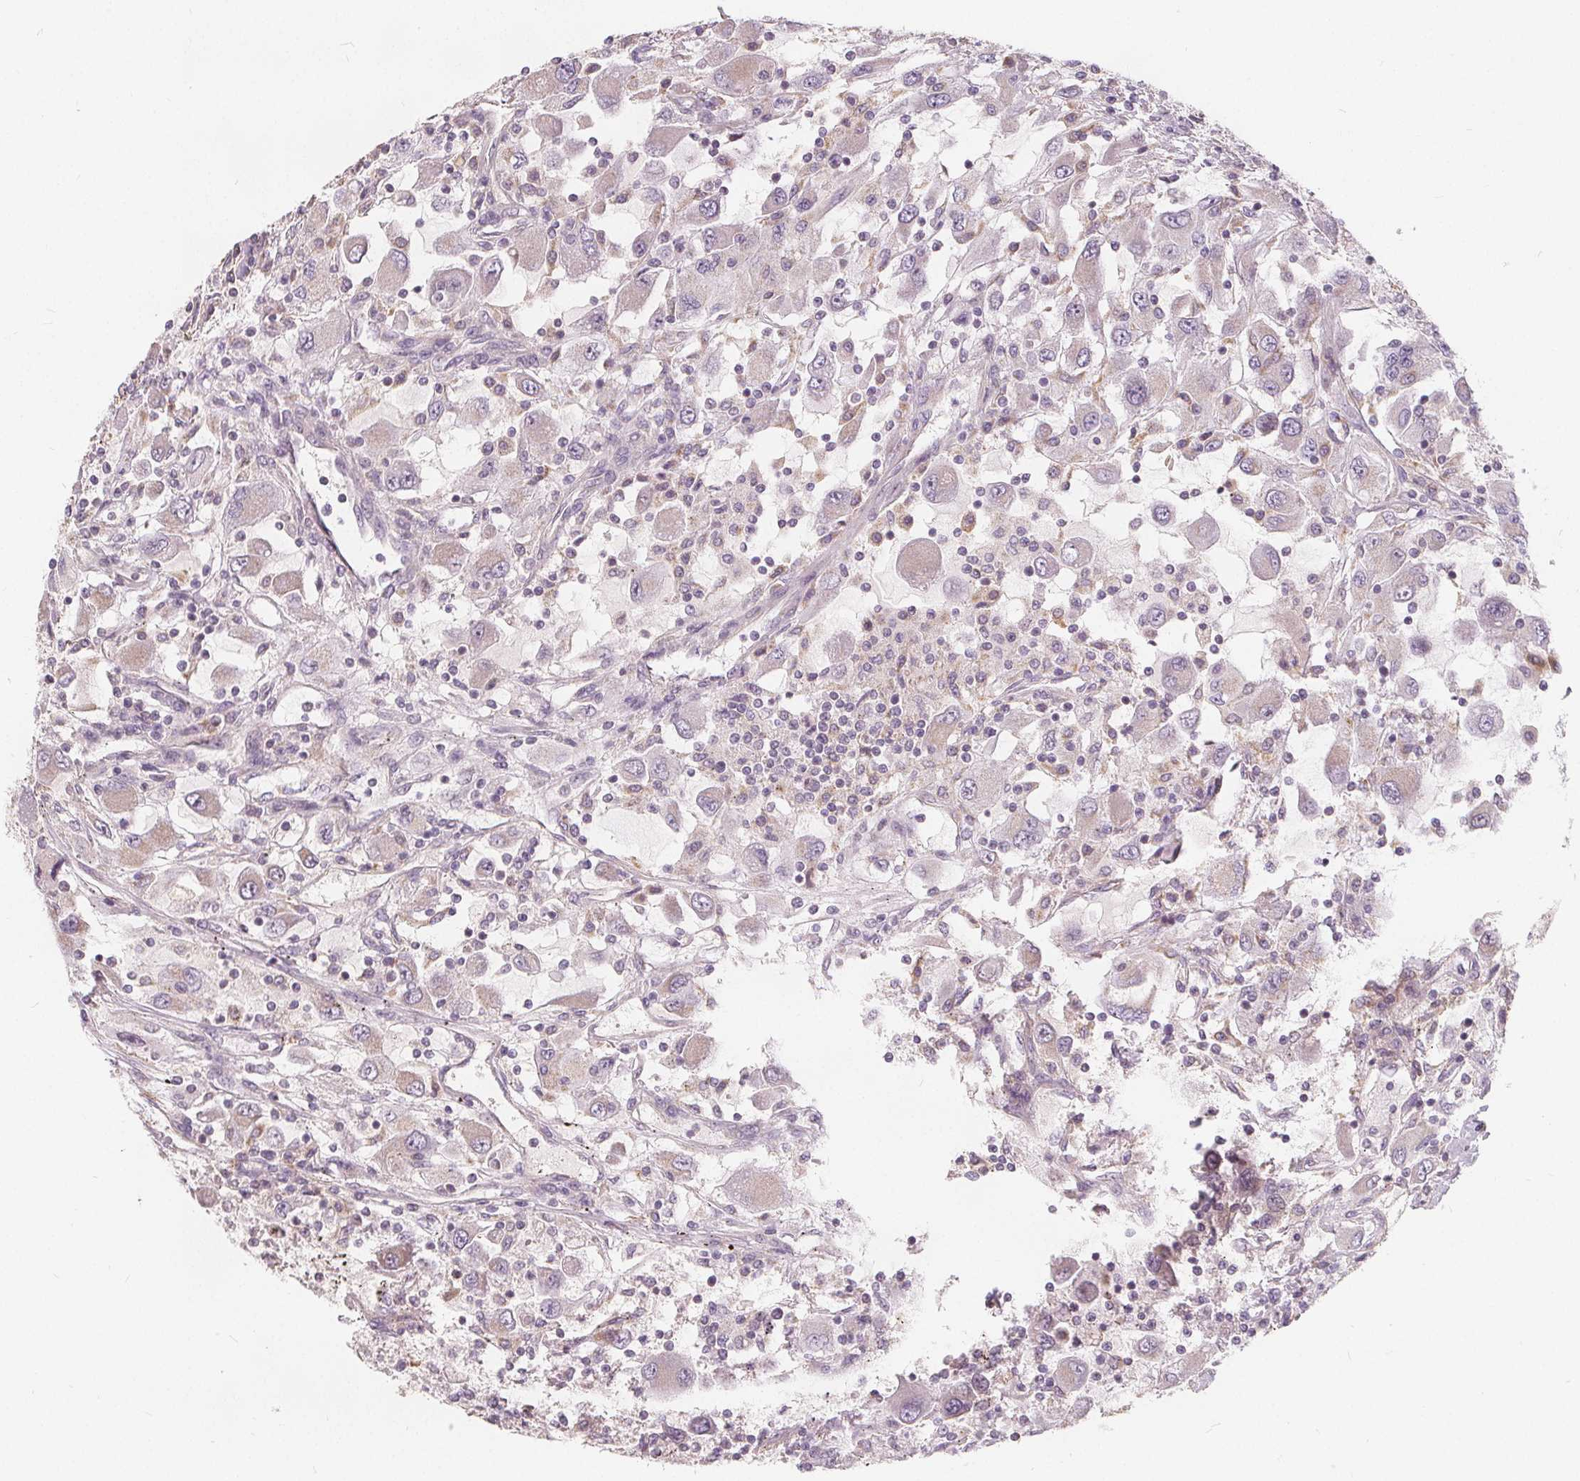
{"staining": {"intensity": "negative", "quantity": "none", "location": "none"}, "tissue": "renal cancer", "cell_type": "Tumor cells", "image_type": "cancer", "snomed": [{"axis": "morphology", "description": "Adenocarcinoma, NOS"}, {"axis": "topography", "description": "Kidney"}], "caption": "Immunohistochemistry (IHC) image of neoplastic tissue: human renal adenocarcinoma stained with DAB (3,3'-diaminobenzidine) reveals no significant protein expression in tumor cells.", "gene": "DRC3", "patient": {"sex": "female", "age": 67}}